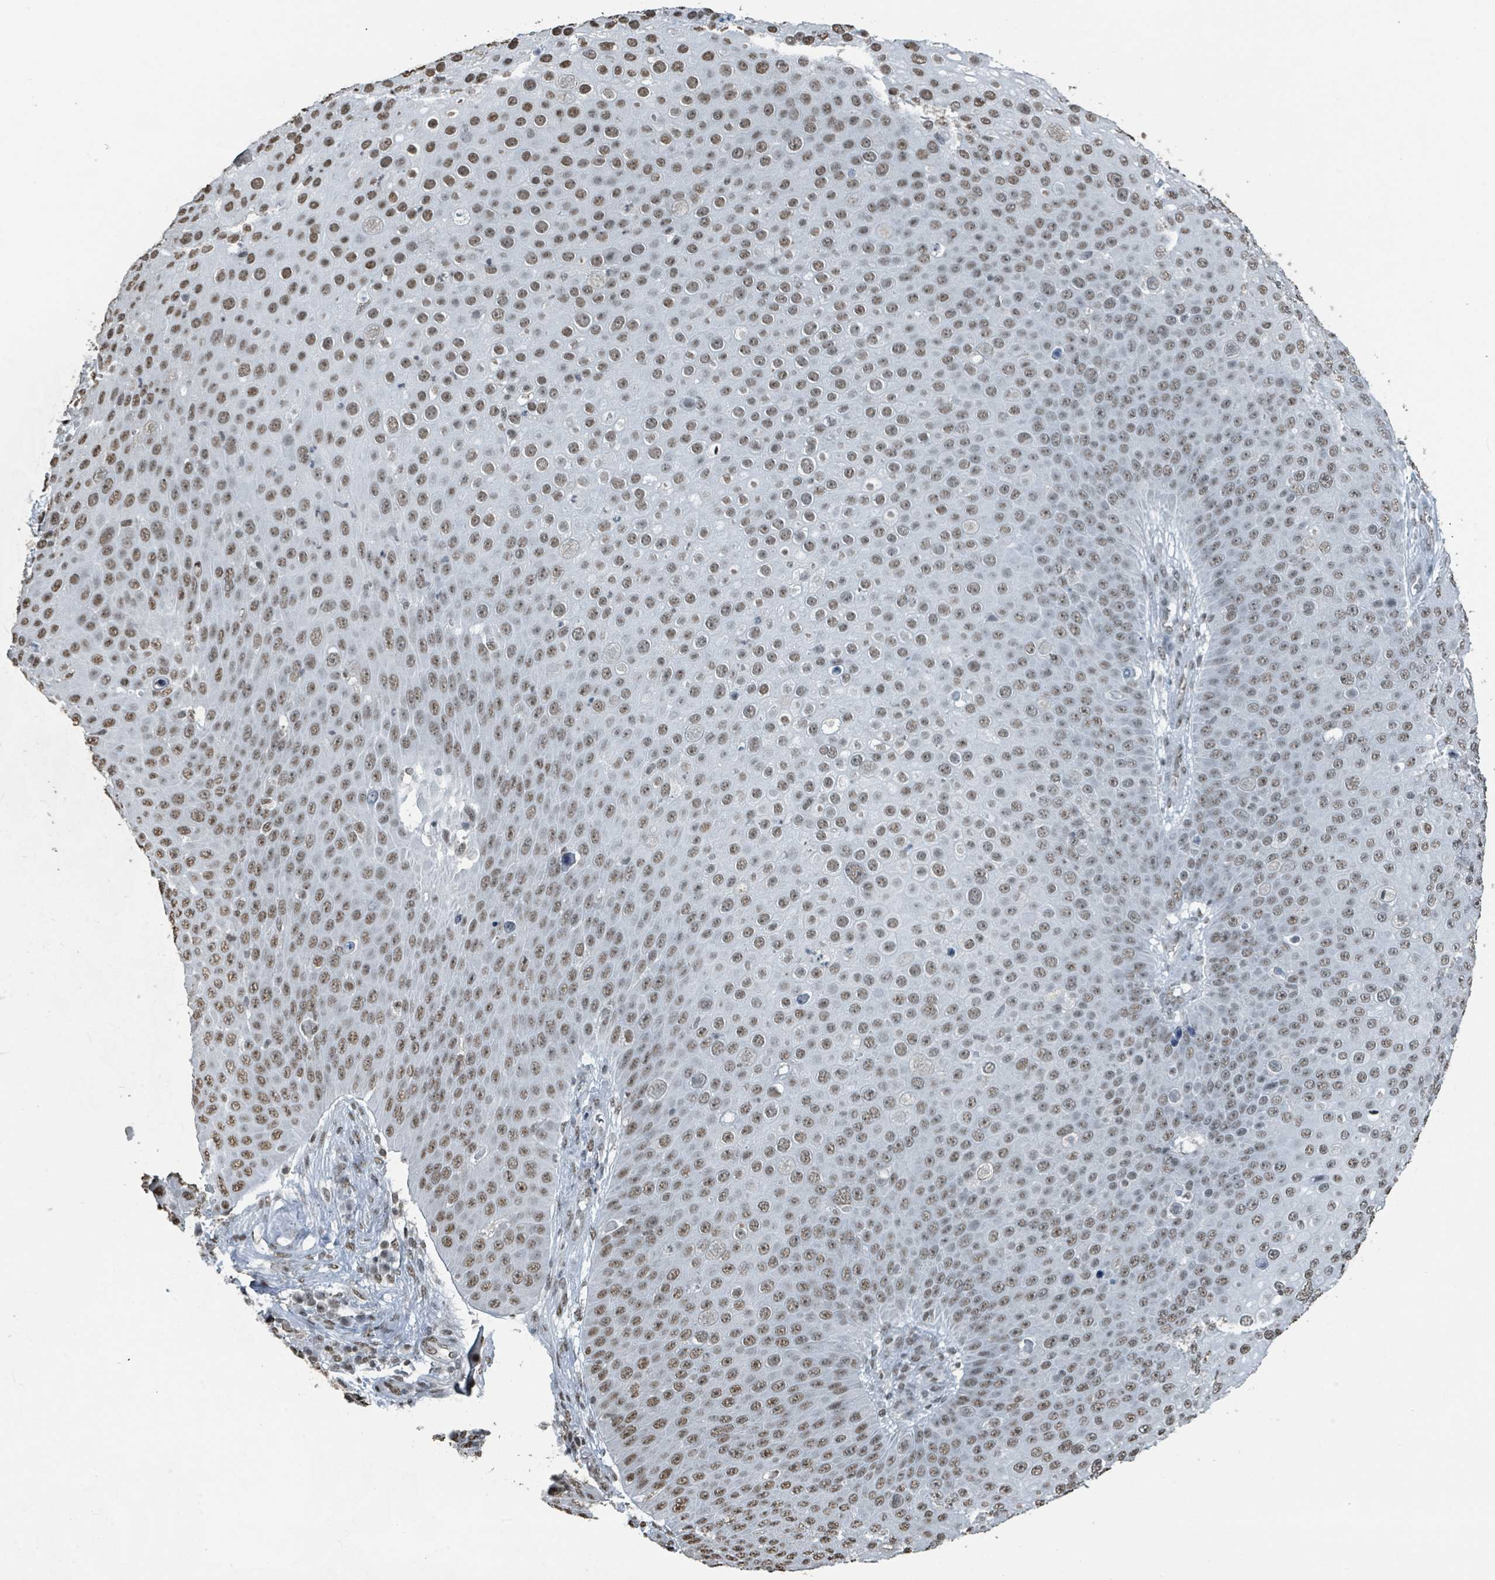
{"staining": {"intensity": "moderate", "quantity": ">75%", "location": "nuclear"}, "tissue": "skin cancer", "cell_type": "Tumor cells", "image_type": "cancer", "snomed": [{"axis": "morphology", "description": "Squamous cell carcinoma, NOS"}, {"axis": "topography", "description": "Skin"}], "caption": "Immunohistochemical staining of skin squamous cell carcinoma shows medium levels of moderate nuclear protein staining in about >75% of tumor cells.", "gene": "PHIP", "patient": {"sex": "male", "age": 71}}